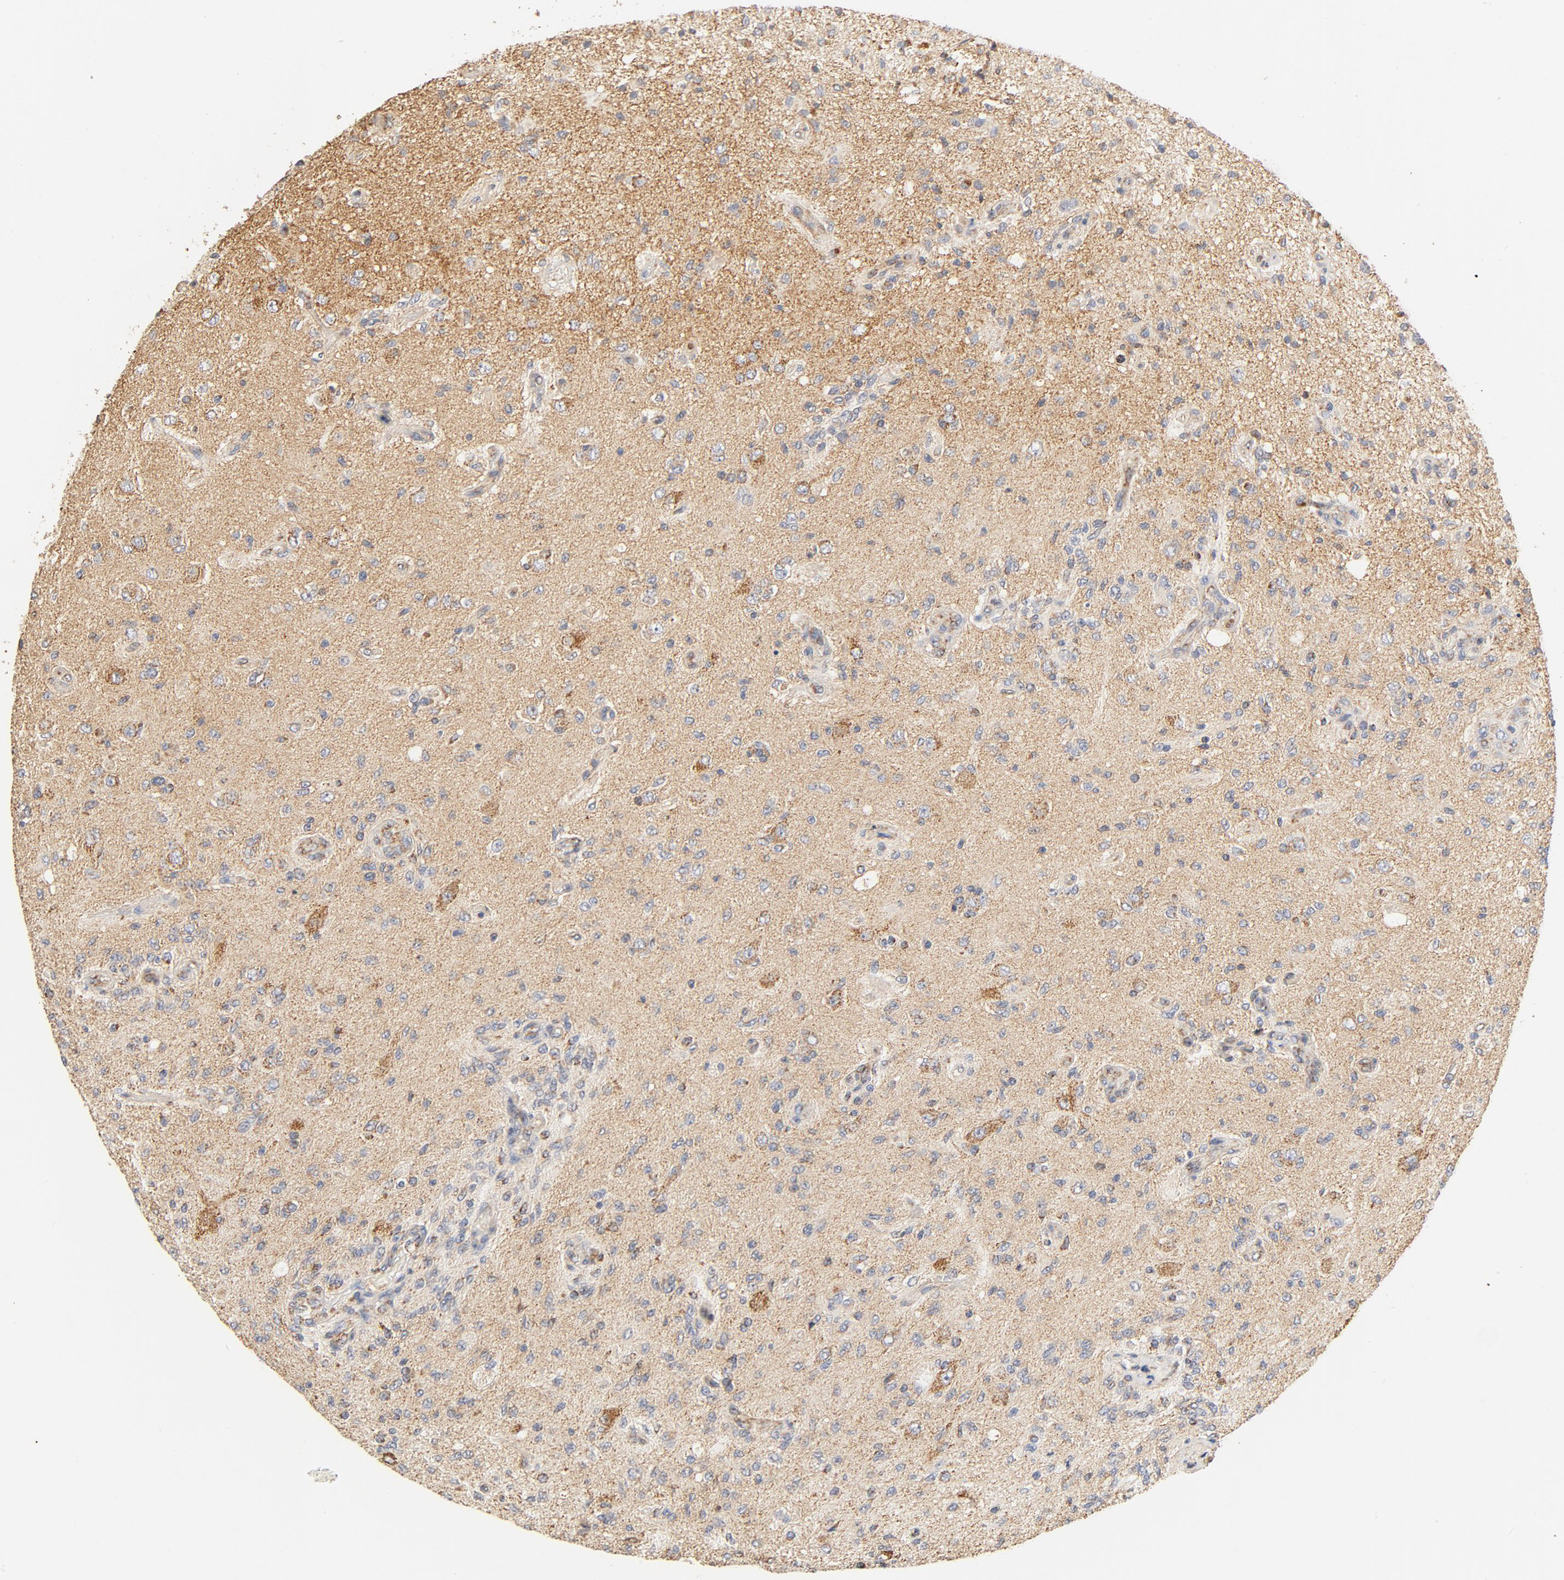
{"staining": {"intensity": "weak", "quantity": ">75%", "location": "cytoplasmic/membranous"}, "tissue": "glioma", "cell_type": "Tumor cells", "image_type": "cancer", "snomed": [{"axis": "morphology", "description": "Normal tissue, NOS"}, {"axis": "morphology", "description": "Glioma, malignant, High grade"}, {"axis": "topography", "description": "Cerebral cortex"}], "caption": "Malignant glioma (high-grade) tissue exhibits weak cytoplasmic/membranous staining in approximately >75% of tumor cells The staining was performed using DAB, with brown indicating positive protein expression. Nuclei are stained blue with hematoxylin.", "gene": "COX4I1", "patient": {"sex": "male", "age": 77}}